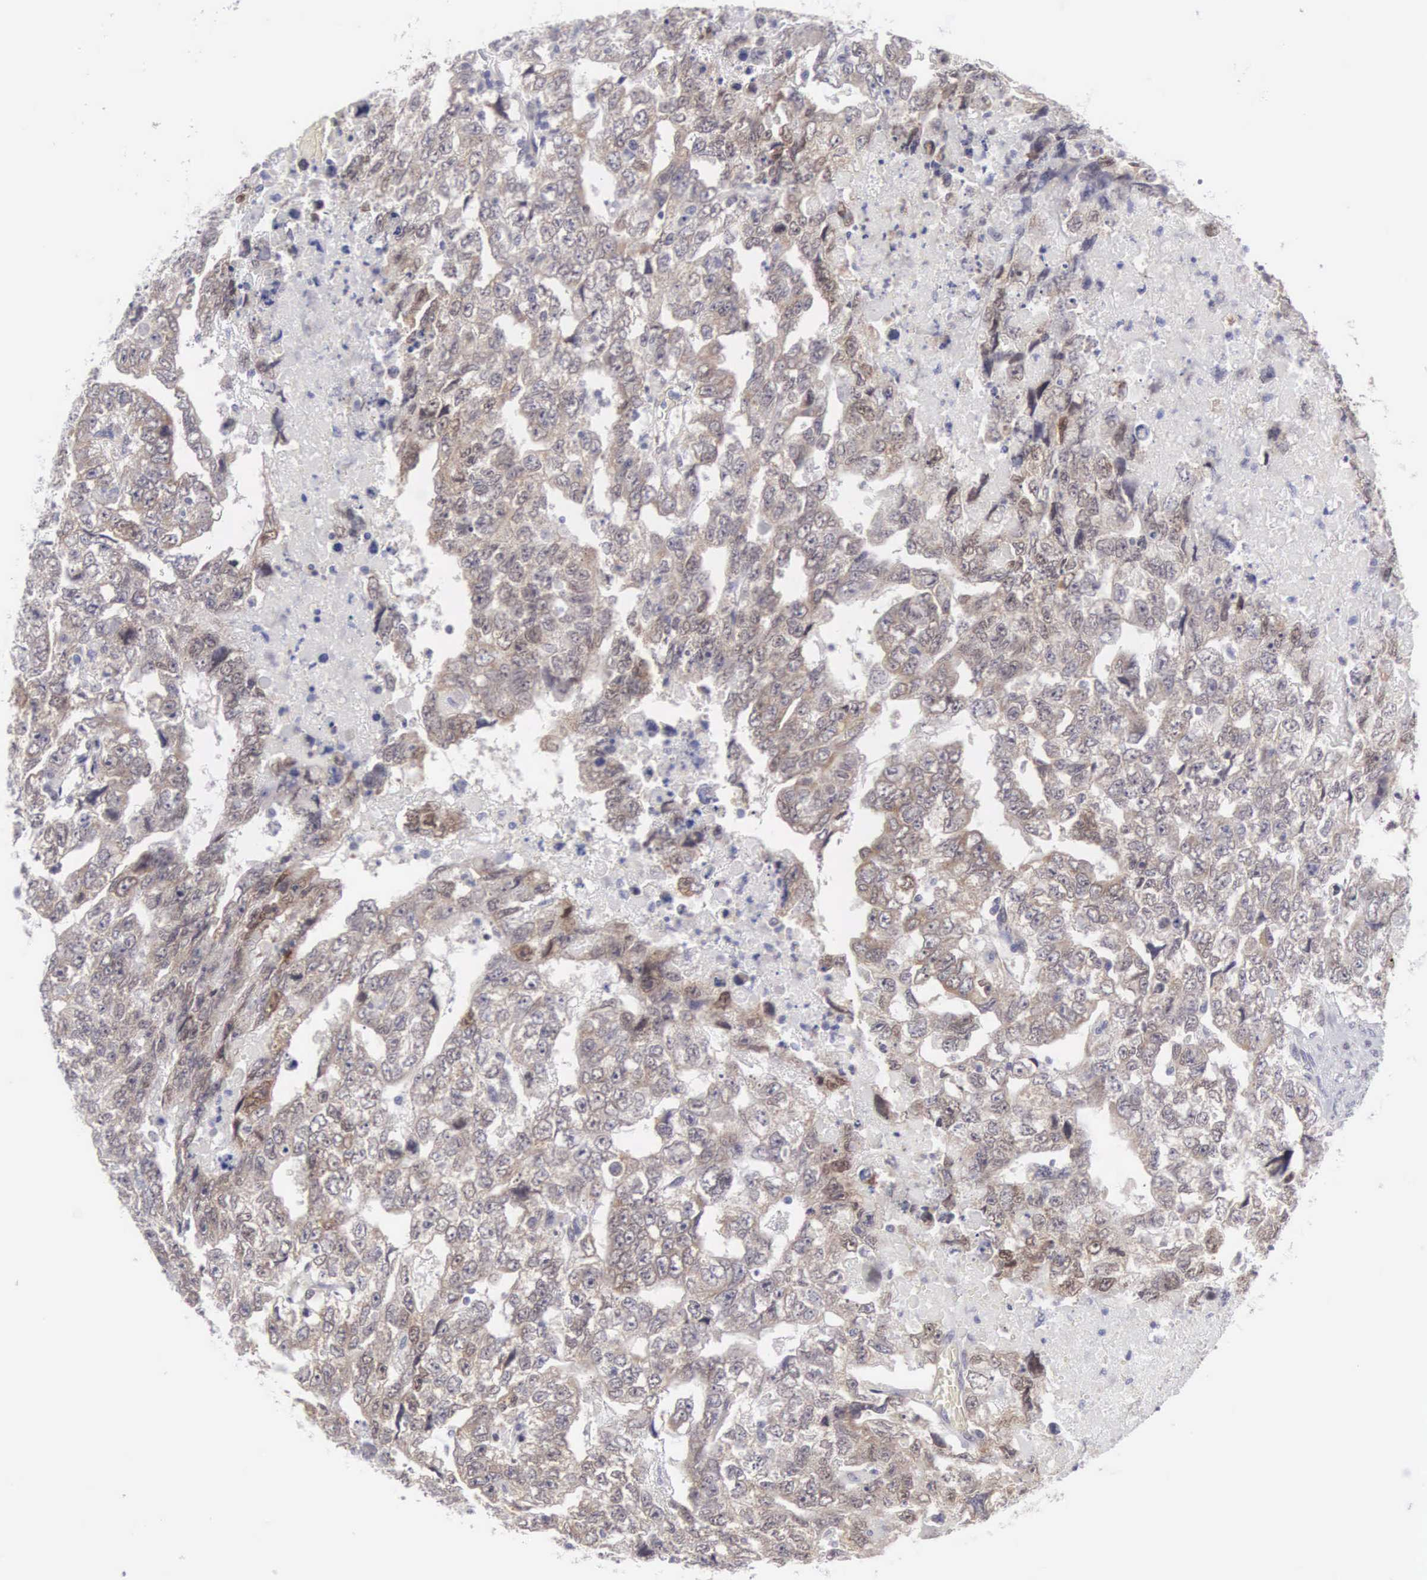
{"staining": {"intensity": "moderate", "quantity": ">75%", "location": "cytoplasmic/membranous"}, "tissue": "testis cancer", "cell_type": "Tumor cells", "image_type": "cancer", "snomed": [{"axis": "morphology", "description": "Carcinoma, Embryonal, NOS"}, {"axis": "topography", "description": "Testis"}], "caption": "Immunohistochemical staining of testis cancer exhibits medium levels of moderate cytoplasmic/membranous expression in approximately >75% of tumor cells. The protein of interest is stained brown, and the nuclei are stained in blue (DAB (3,3'-diaminobenzidine) IHC with brightfield microscopy, high magnification).", "gene": "SOX11", "patient": {"sex": "male", "age": 36}}